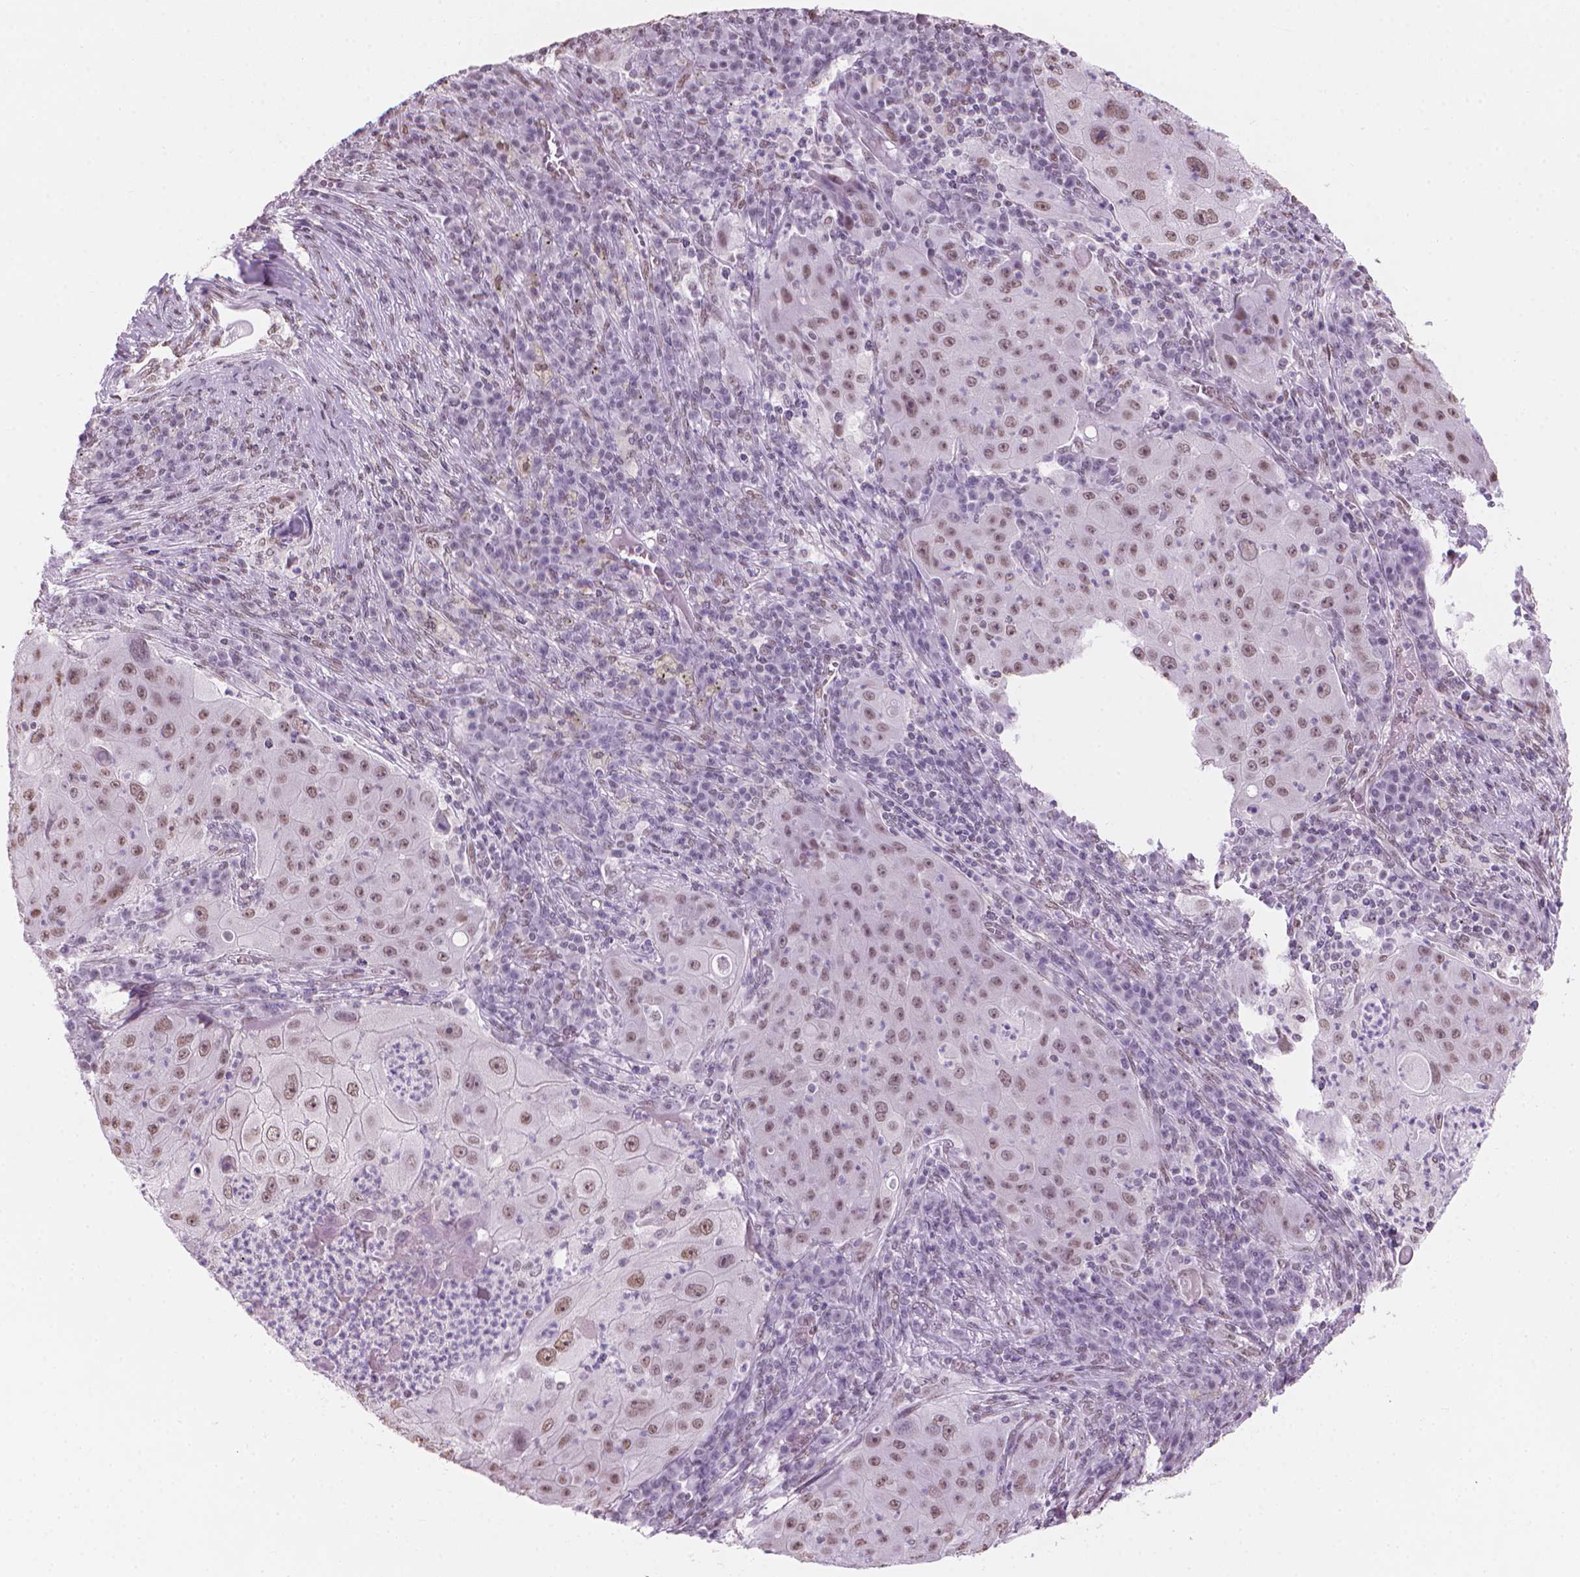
{"staining": {"intensity": "moderate", "quantity": ">75%", "location": "nuclear"}, "tissue": "lung cancer", "cell_type": "Tumor cells", "image_type": "cancer", "snomed": [{"axis": "morphology", "description": "Squamous cell carcinoma, NOS"}, {"axis": "topography", "description": "Lung"}], "caption": "Tumor cells show medium levels of moderate nuclear positivity in approximately >75% of cells in lung cancer.", "gene": "PIAS2", "patient": {"sex": "female", "age": 59}}